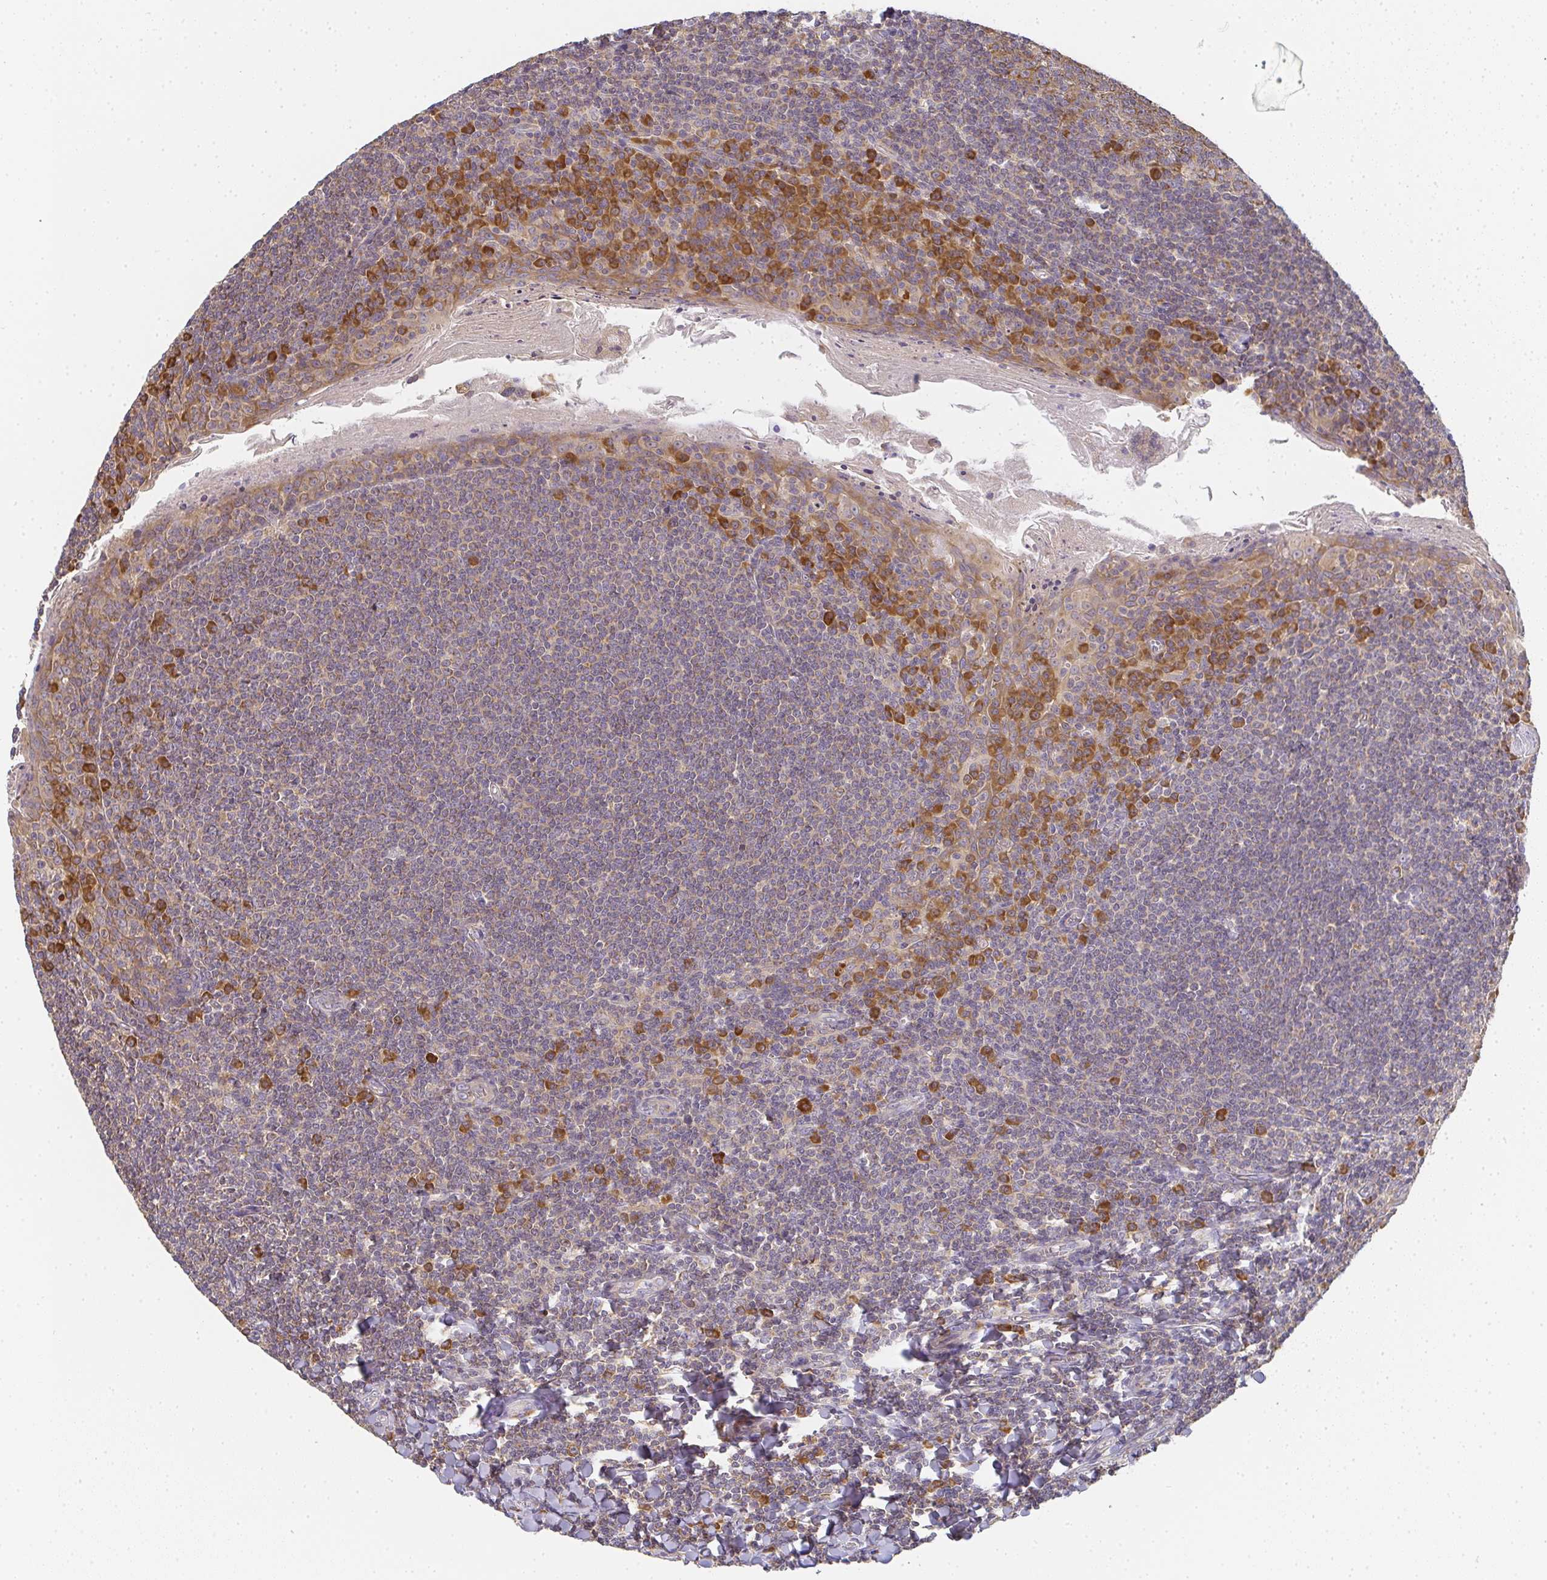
{"staining": {"intensity": "strong", "quantity": "<25%", "location": "cytoplasmic/membranous"}, "tissue": "tonsil", "cell_type": "Germinal center cells", "image_type": "normal", "snomed": [{"axis": "morphology", "description": "Normal tissue, NOS"}, {"axis": "topography", "description": "Tonsil"}], "caption": "Immunohistochemistry micrograph of unremarkable tonsil: human tonsil stained using immunohistochemistry (IHC) displays medium levels of strong protein expression localized specifically in the cytoplasmic/membranous of germinal center cells, appearing as a cytoplasmic/membranous brown color.", "gene": "SLC35B3", "patient": {"sex": "male", "age": 27}}